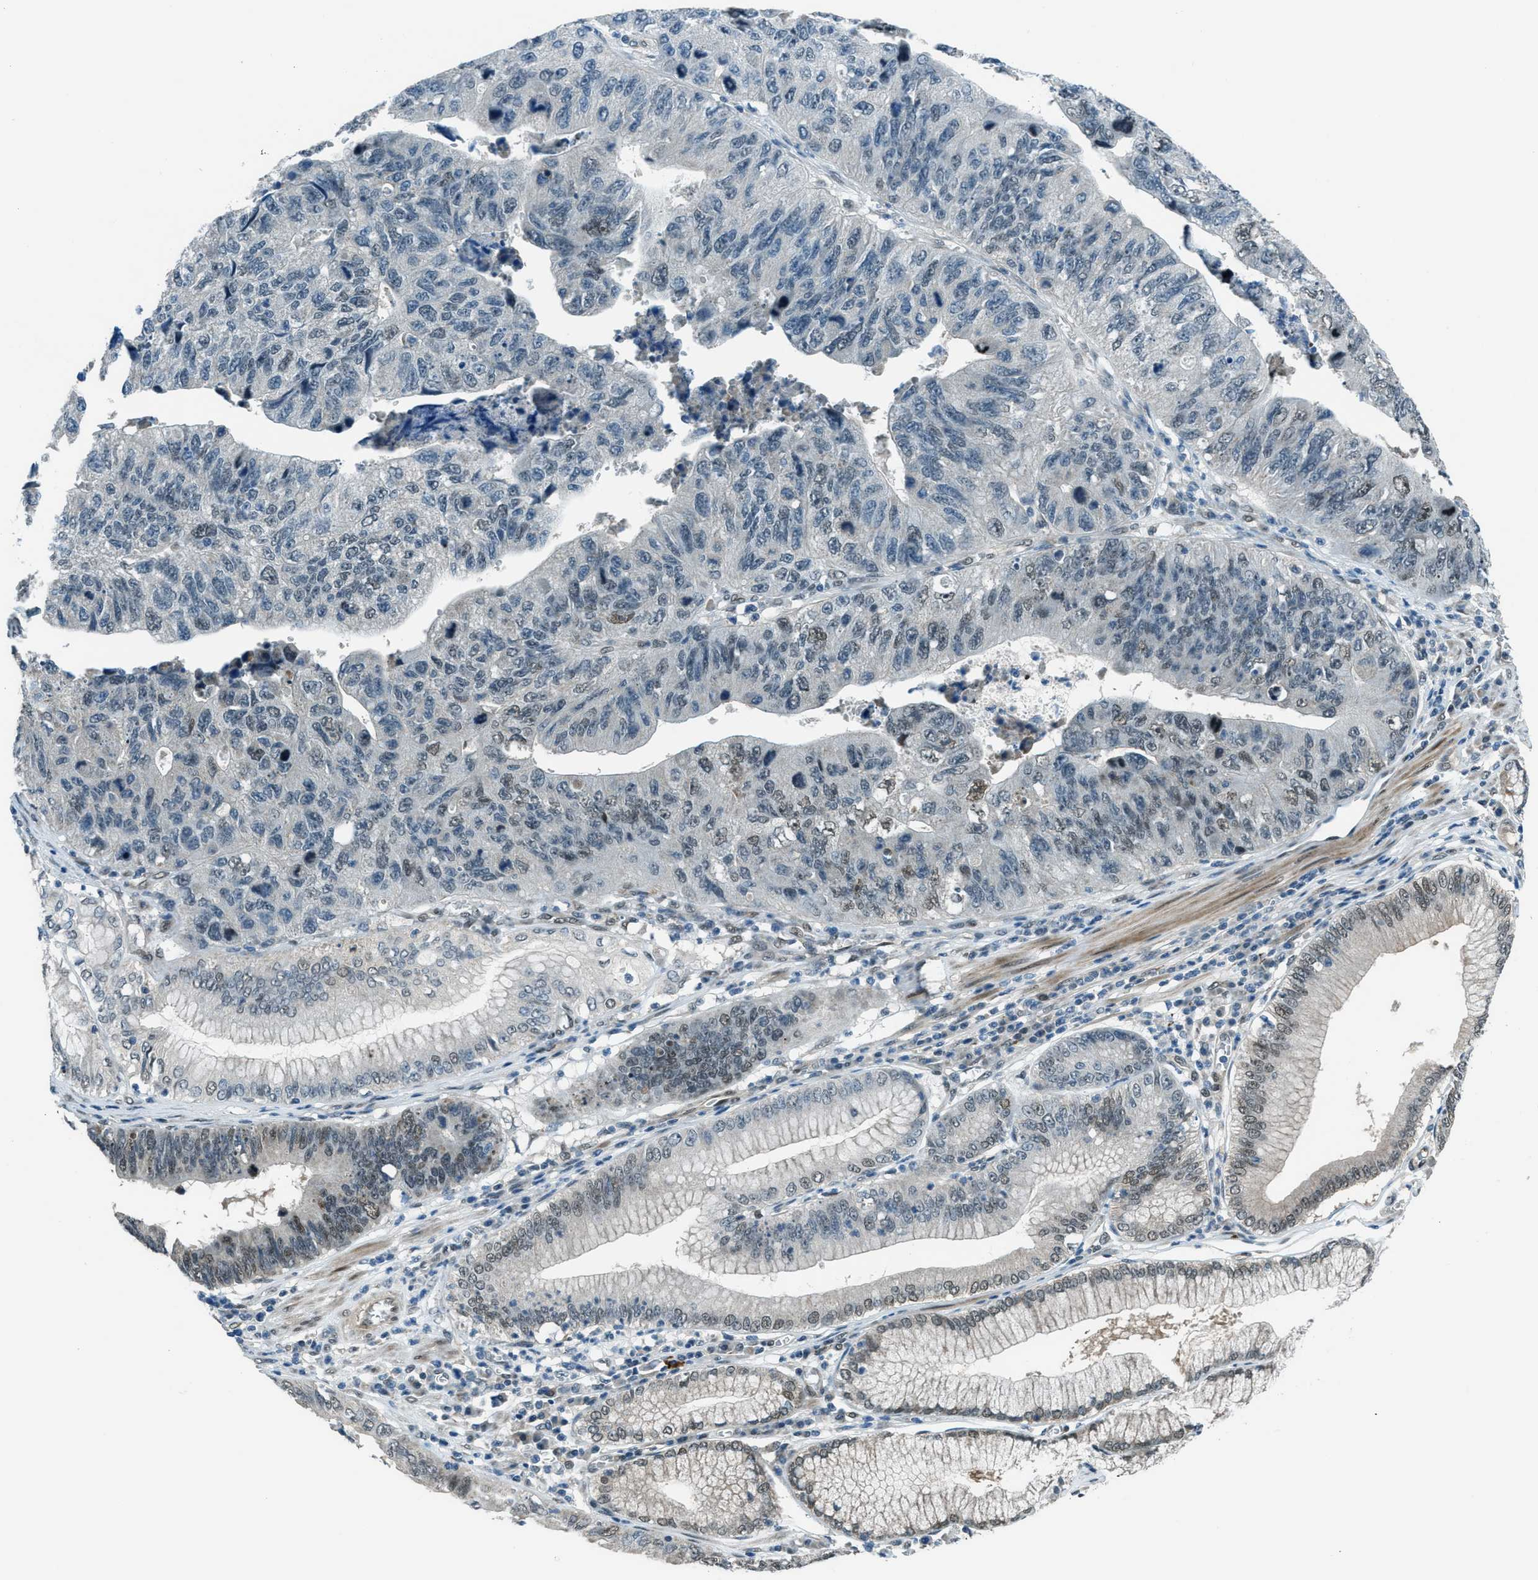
{"staining": {"intensity": "weak", "quantity": ">75%", "location": "nuclear"}, "tissue": "stomach cancer", "cell_type": "Tumor cells", "image_type": "cancer", "snomed": [{"axis": "morphology", "description": "Adenocarcinoma, NOS"}, {"axis": "topography", "description": "Stomach"}], "caption": "Immunohistochemistry (DAB (3,3'-diaminobenzidine)) staining of stomach adenocarcinoma displays weak nuclear protein positivity in approximately >75% of tumor cells.", "gene": "NPEPL1", "patient": {"sex": "male", "age": 59}}